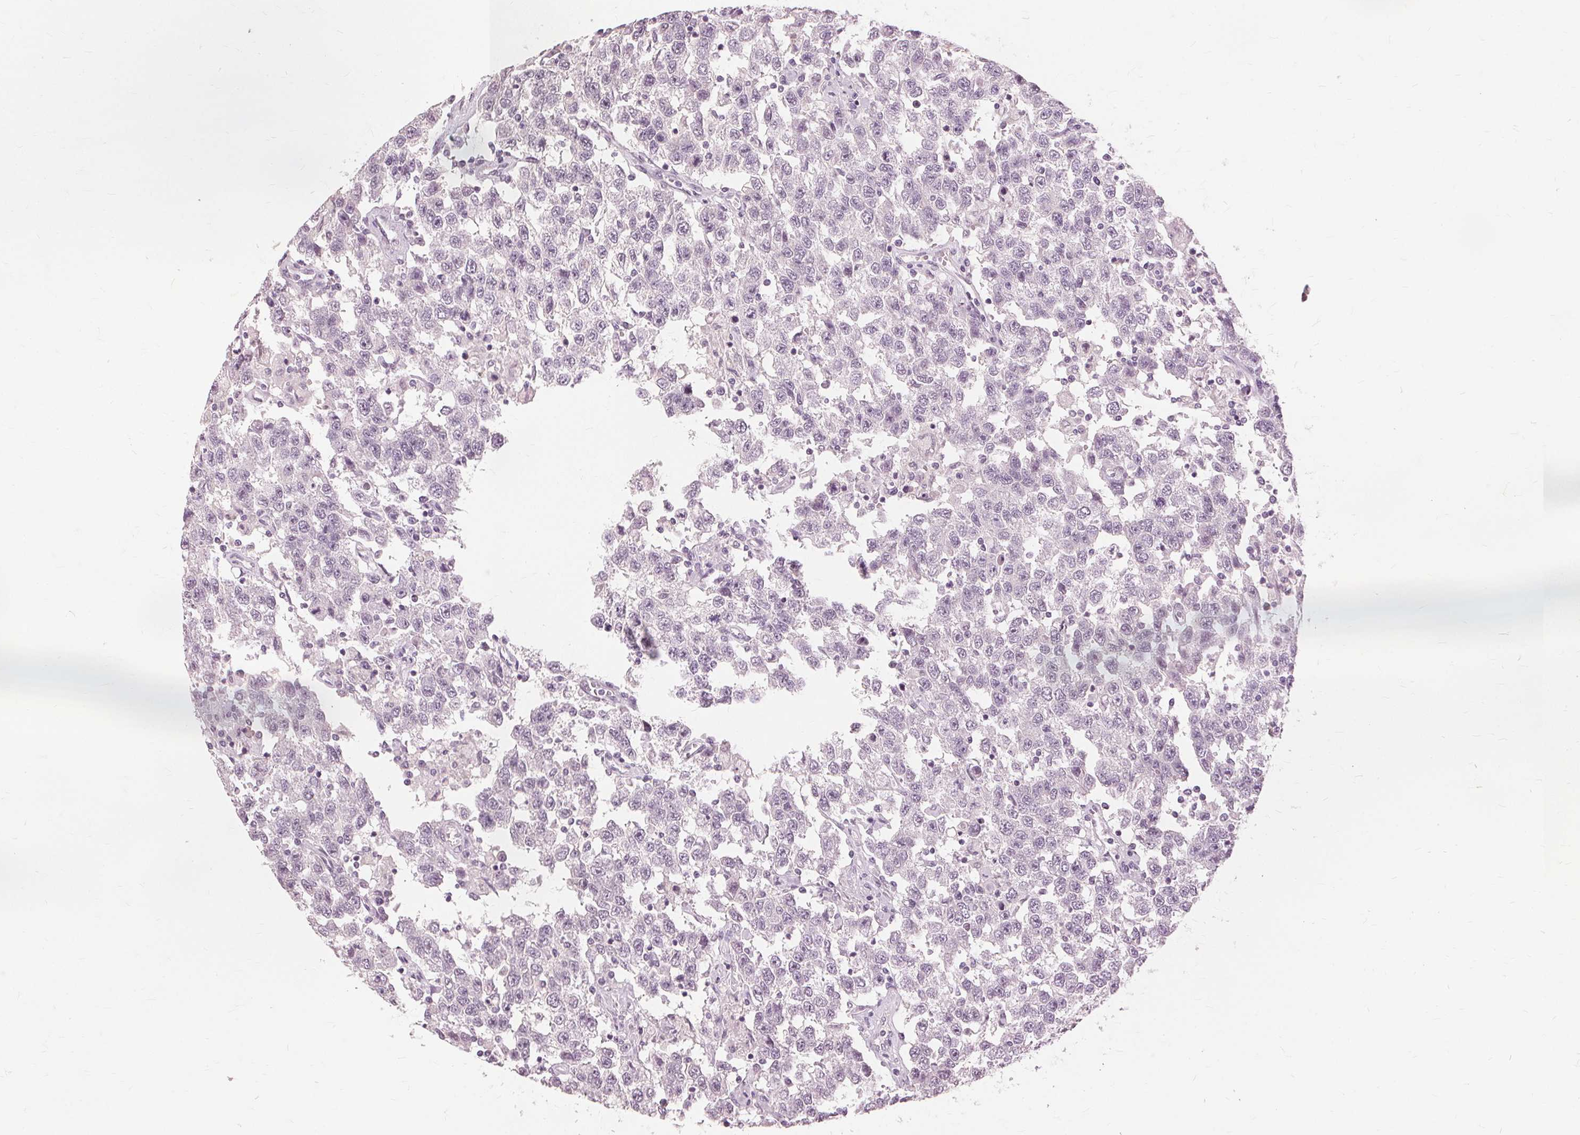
{"staining": {"intensity": "negative", "quantity": "none", "location": "none"}, "tissue": "testis cancer", "cell_type": "Tumor cells", "image_type": "cancer", "snomed": [{"axis": "morphology", "description": "Seminoma, NOS"}, {"axis": "topography", "description": "Testis"}], "caption": "Image shows no protein staining in tumor cells of seminoma (testis) tissue.", "gene": "SFTPD", "patient": {"sex": "male", "age": 41}}